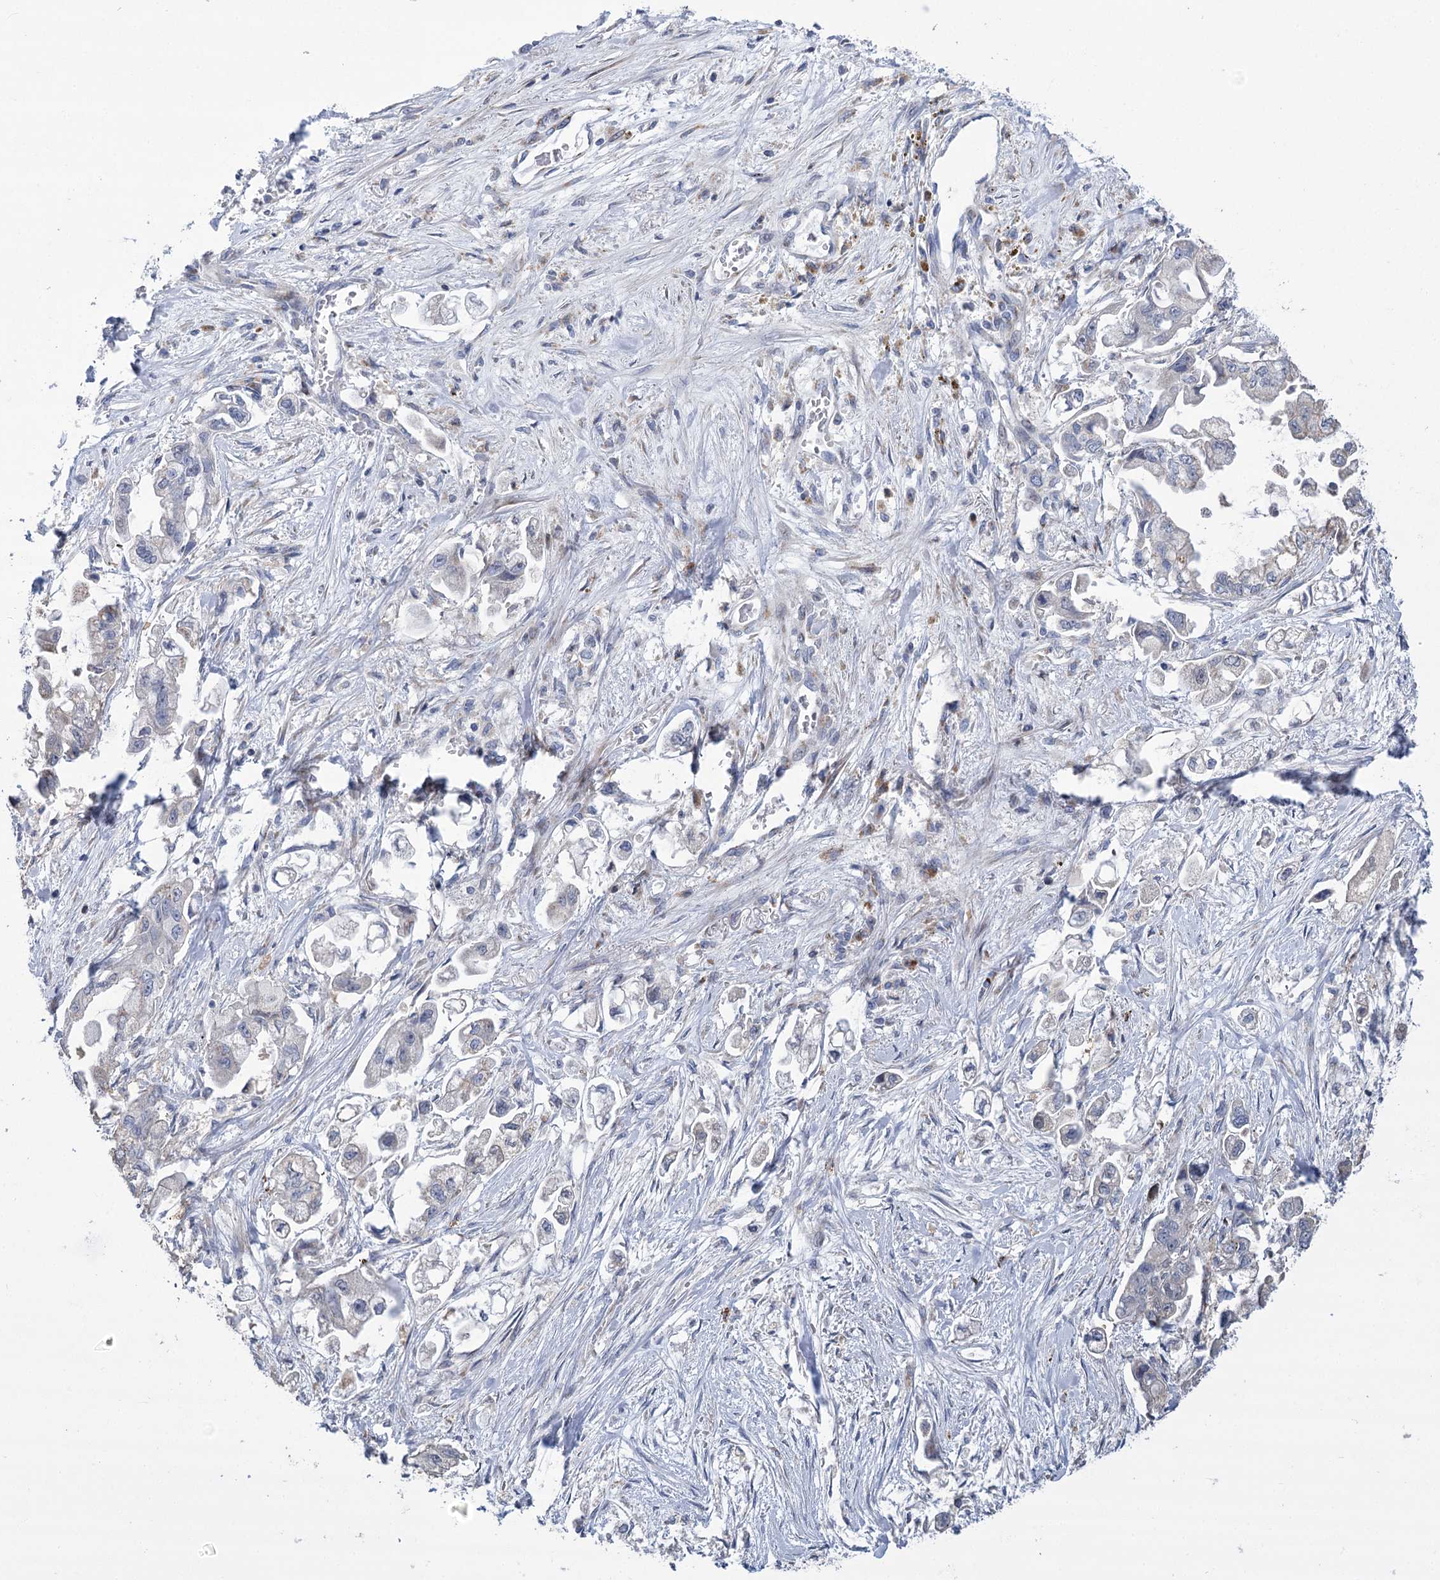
{"staining": {"intensity": "negative", "quantity": "none", "location": "none"}, "tissue": "stomach cancer", "cell_type": "Tumor cells", "image_type": "cancer", "snomed": [{"axis": "morphology", "description": "Adenocarcinoma, NOS"}, {"axis": "topography", "description": "Stomach"}], "caption": "Tumor cells are negative for brown protein staining in stomach cancer (adenocarcinoma). The staining was performed using DAB (3,3'-diaminobenzidine) to visualize the protein expression in brown, while the nuclei were stained in blue with hematoxylin (Magnification: 20x).", "gene": "NME7", "patient": {"sex": "male", "age": 62}}